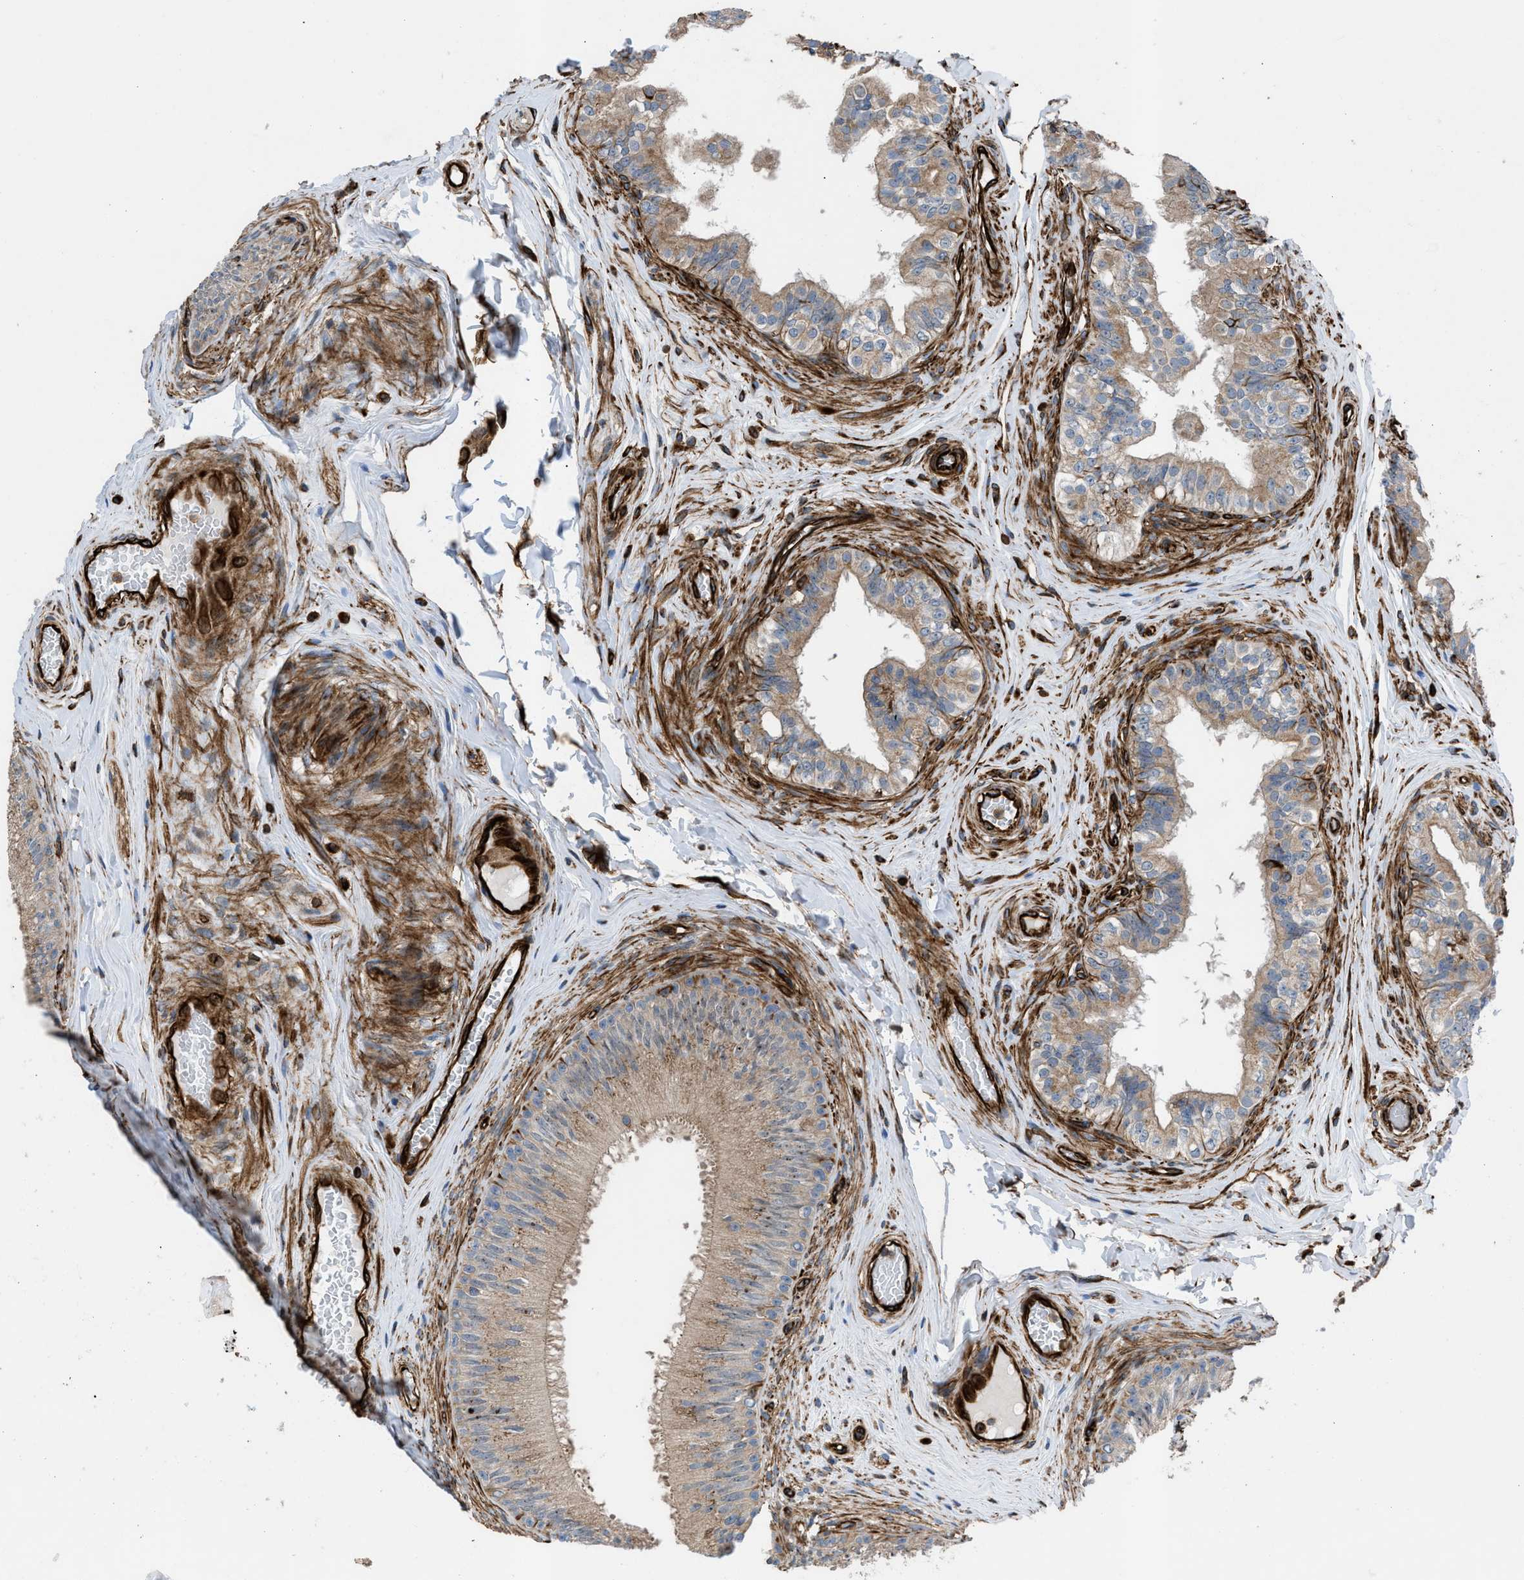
{"staining": {"intensity": "moderate", "quantity": ">75%", "location": "cytoplasmic/membranous"}, "tissue": "epididymis", "cell_type": "Glandular cells", "image_type": "normal", "snomed": [{"axis": "morphology", "description": "Normal tissue, NOS"}, {"axis": "topography", "description": "Testis"}, {"axis": "topography", "description": "Epididymis"}], "caption": "About >75% of glandular cells in unremarkable epididymis exhibit moderate cytoplasmic/membranous protein positivity as visualized by brown immunohistochemical staining.", "gene": "PTPRE", "patient": {"sex": "male", "age": 36}}